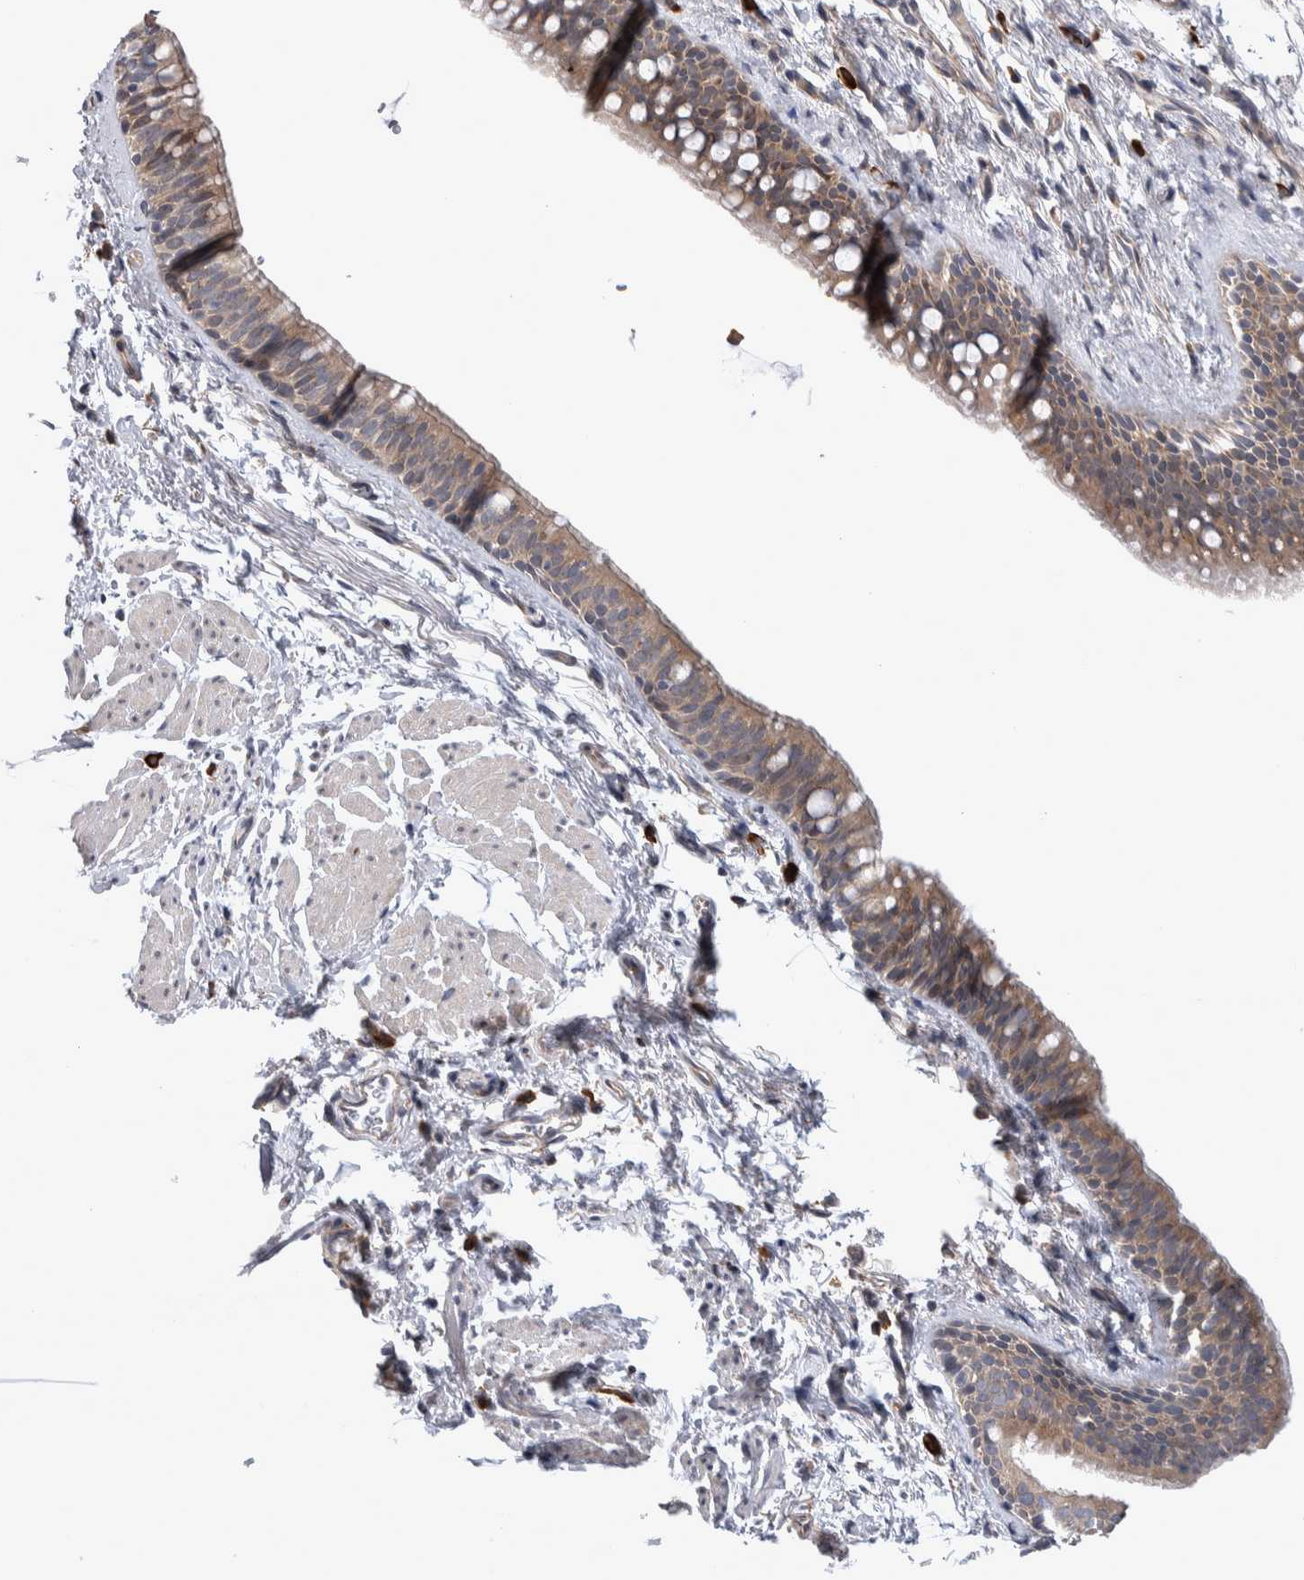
{"staining": {"intensity": "moderate", "quantity": ">75%", "location": "cytoplasmic/membranous"}, "tissue": "bronchus", "cell_type": "Respiratory epithelial cells", "image_type": "normal", "snomed": [{"axis": "morphology", "description": "Normal tissue, NOS"}, {"axis": "topography", "description": "Cartilage tissue"}, {"axis": "topography", "description": "Bronchus"}, {"axis": "topography", "description": "Lung"}], "caption": "Protein expression analysis of unremarkable bronchus exhibits moderate cytoplasmic/membranous positivity in about >75% of respiratory epithelial cells.", "gene": "IBTK", "patient": {"sex": "male", "age": 64}}